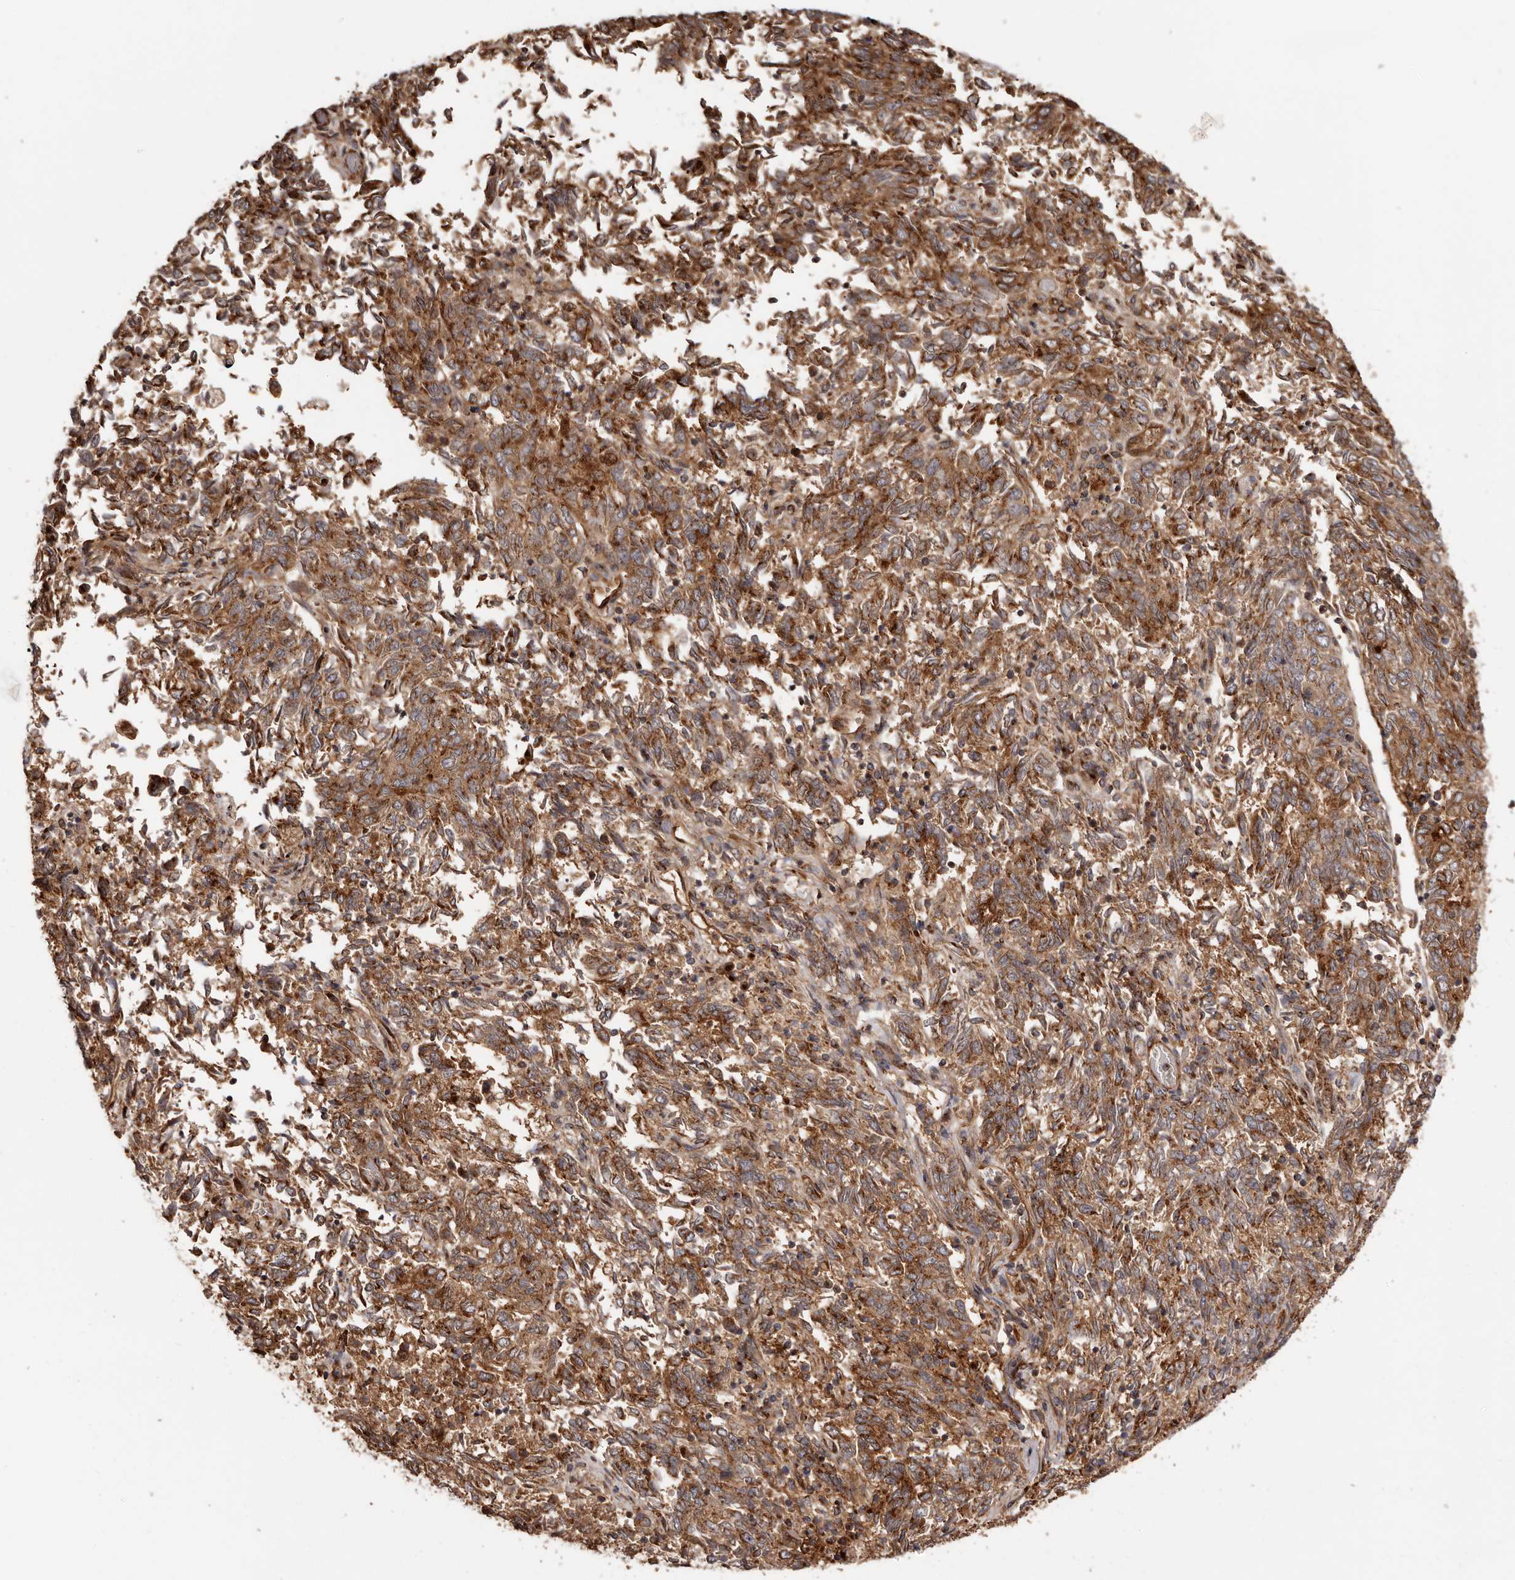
{"staining": {"intensity": "strong", "quantity": ">75%", "location": "cytoplasmic/membranous"}, "tissue": "endometrial cancer", "cell_type": "Tumor cells", "image_type": "cancer", "snomed": [{"axis": "morphology", "description": "Adenocarcinoma, NOS"}, {"axis": "topography", "description": "Endometrium"}], "caption": "Protein staining of adenocarcinoma (endometrial) tissue demonstrates strong cytoplasmic/membranous positivity in approximately >75% of tumor cells.", "gene": "GPR27", "patient": {"sex": "female", "age": 80}}